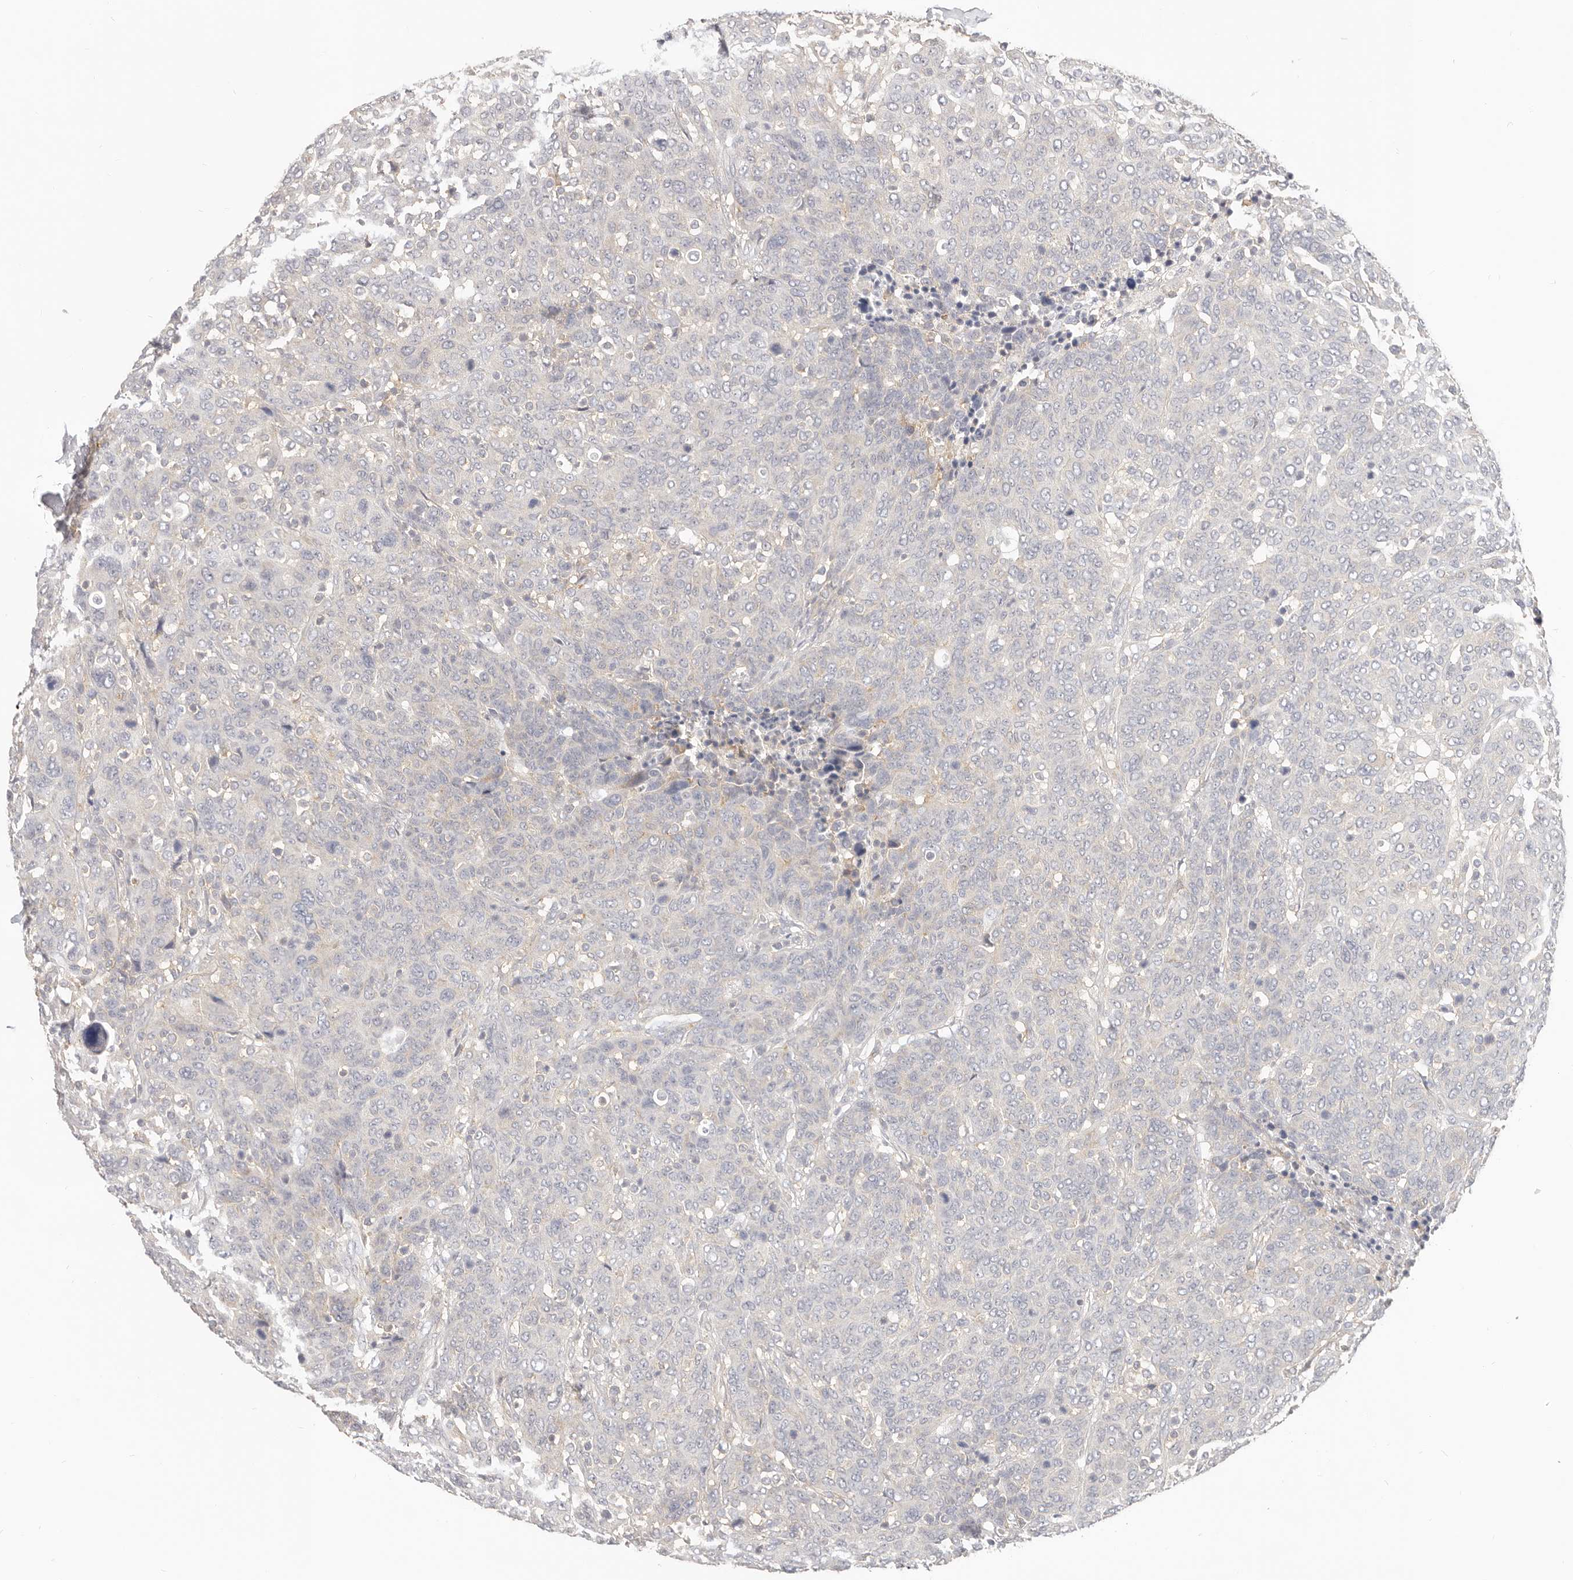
{"staining": {"intensity": "negative", "quantity": "none", "location": "none"}, "tissue": "breast cancer", "cell_type": "Tumor cells", "image_type": "cancer", "snomed": [{"axis": "morphology", "description": "Duct carcinoma"}, {"axis": "topography", "description": "Breast"}], "caption": "Tumor cells are negative for brown protein staining in breast cancer. The staining is performed using DAB (3,3'-diaminobenzidine) brown chromogen with nuclei counter-stained in using hematoxylin.", "gene": "DTNBP1", "patient": {"sex": "female", "age": 37}}